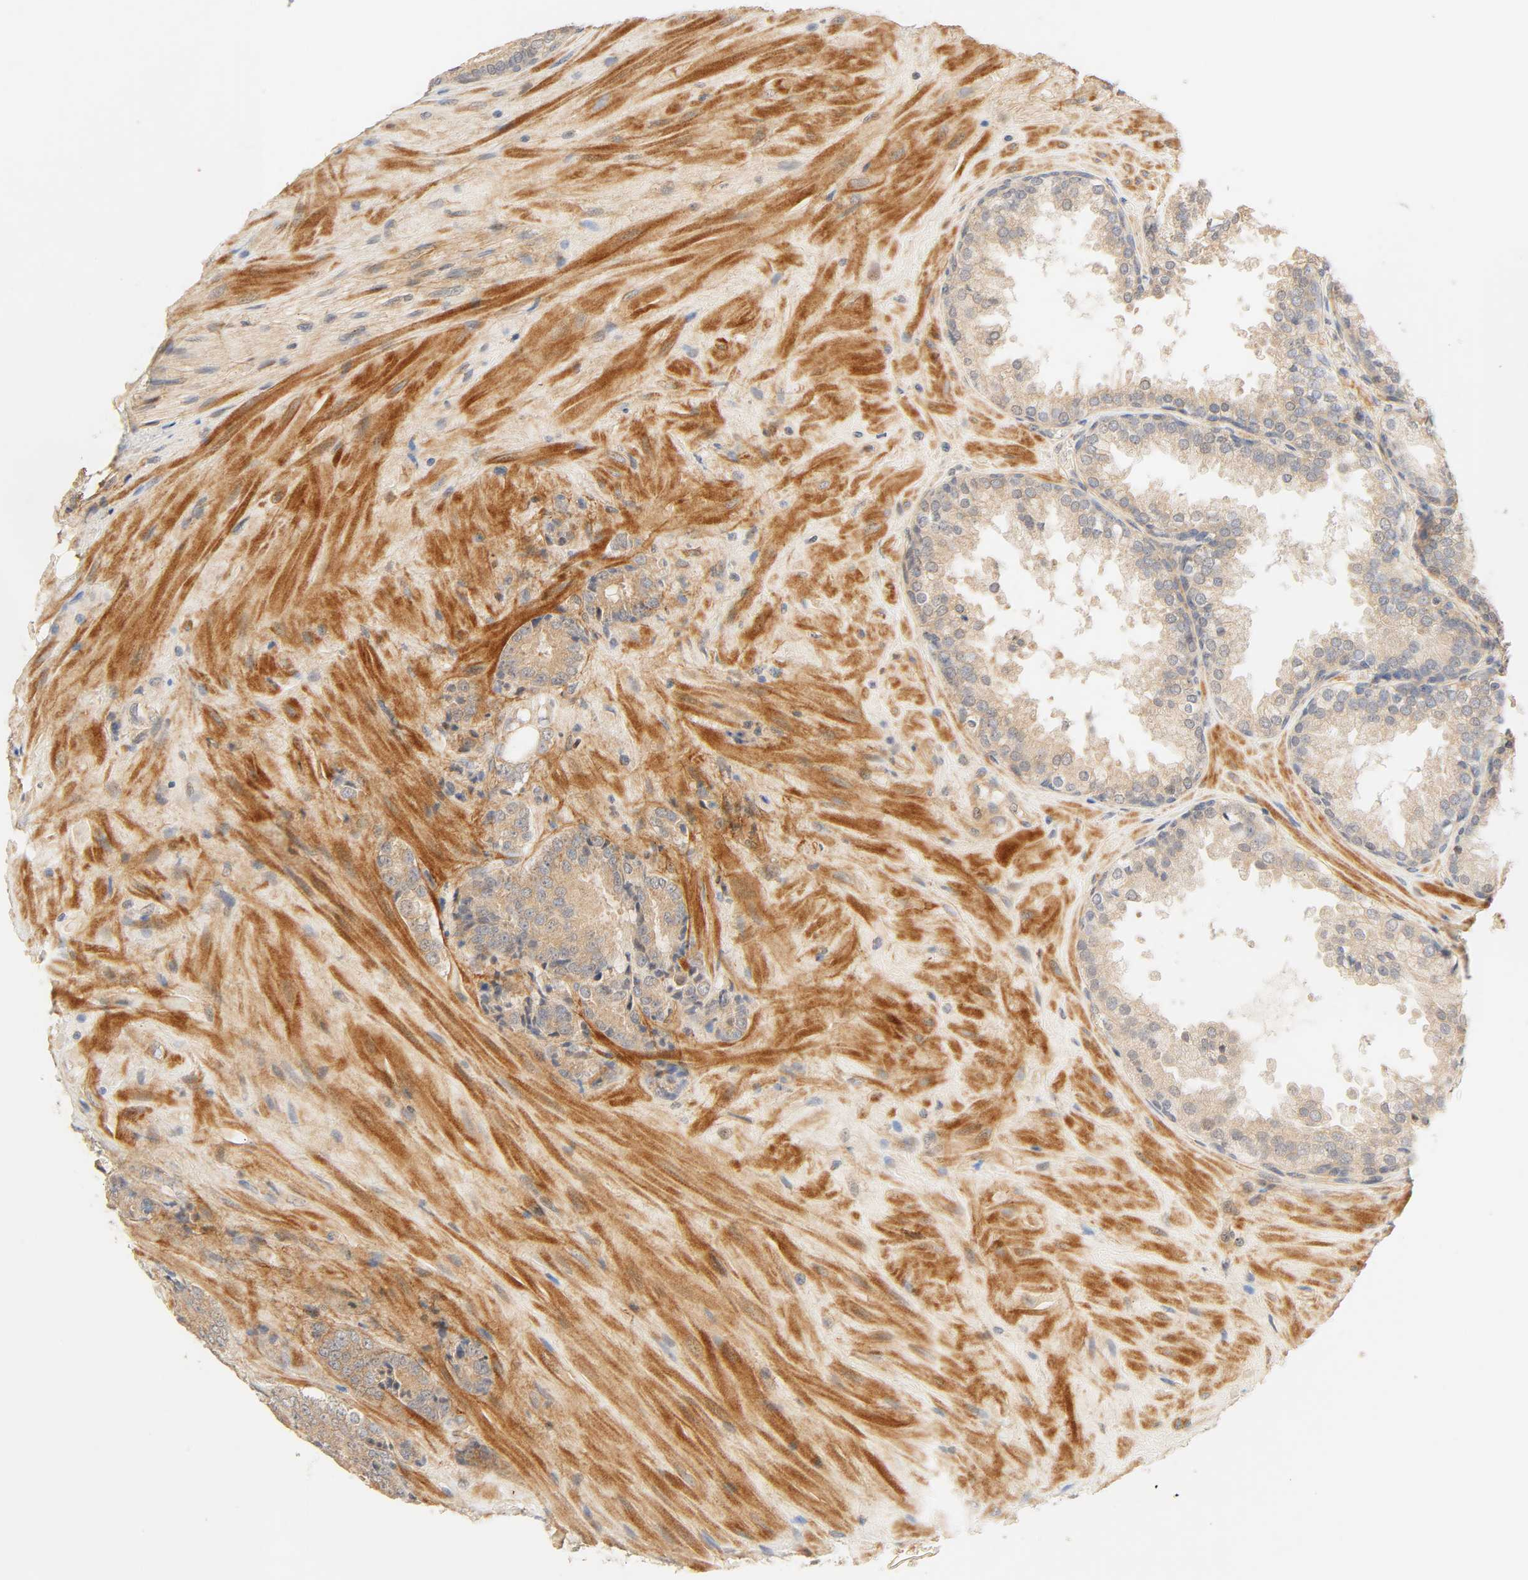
{"staining": {"intensity": "moderate", "quantity": ">75%", "location": "cytoplasmic/membranous"}, "tissue": "prostate cancer", "cell_type": "Tumor cells", "image_type": "cancer", "snomed": [{"axis": "morphology", "description": "Adenocarcinoma, High grade"}, {"axis": "topography", "description": "Prostate"}], "caption": "DAB immunohistochemical staining of human prostate cancer reveals moderate cytoplasmic/membranous protein staining in about >75% of tumor cells.", "gene": "CACNA1G", "patient": {"sex": "male", "age": 70}}